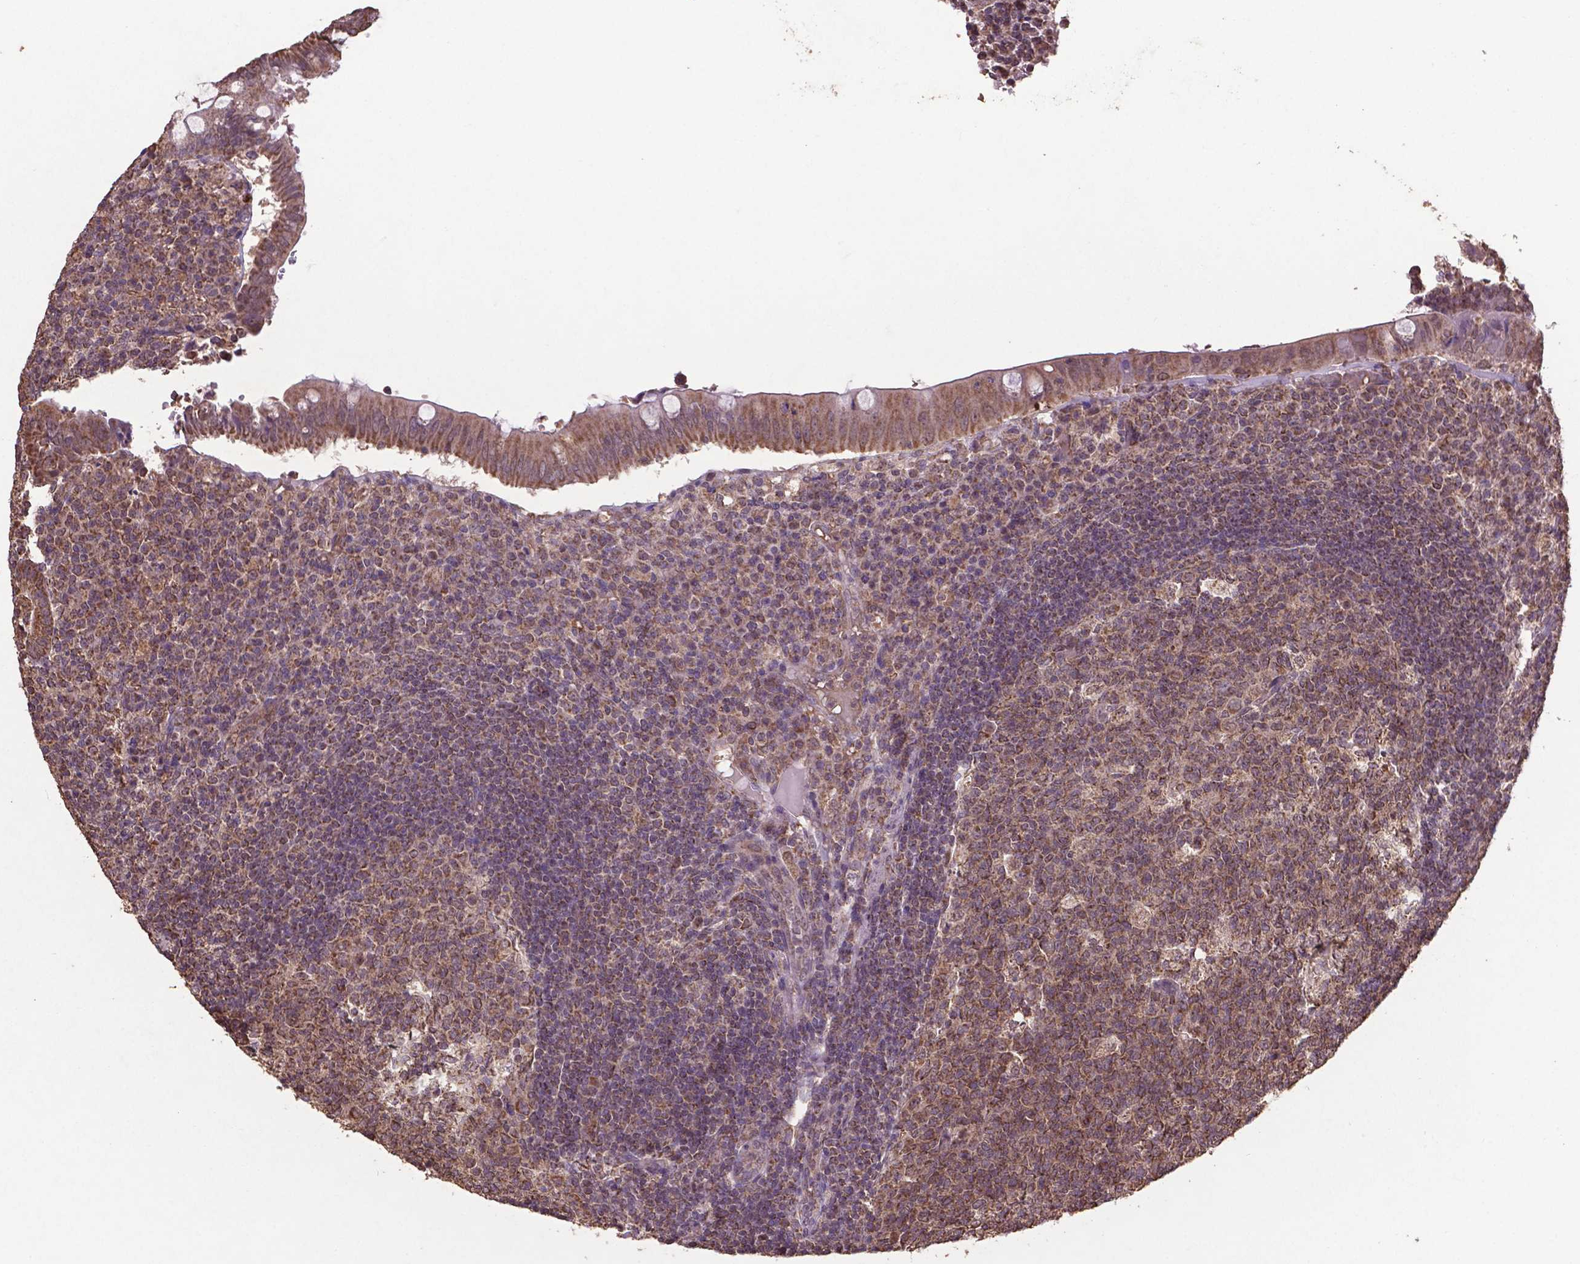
{"staining": {"intensity": "moderate", "quantity": ">75%", "location": "cytoplasmic/membranous"}, "tissue": "appendix", "cell_type": "Glandular cells", "image_type": "normal", "snomed": [{"axis": "morphology", "description": "Normal tissue, NOS"}, {"axis": "topography", "description": "Appendix"}], "caption": "The micrograph shows a brown stain indicating the presence of a protein in the cytoplasmic/membranous of glandular cells in appendix. (IHC, brightfield microscopy, high magnification).", "gene": "DCAF1", "patient": {"sex": "male", "age": 18}}